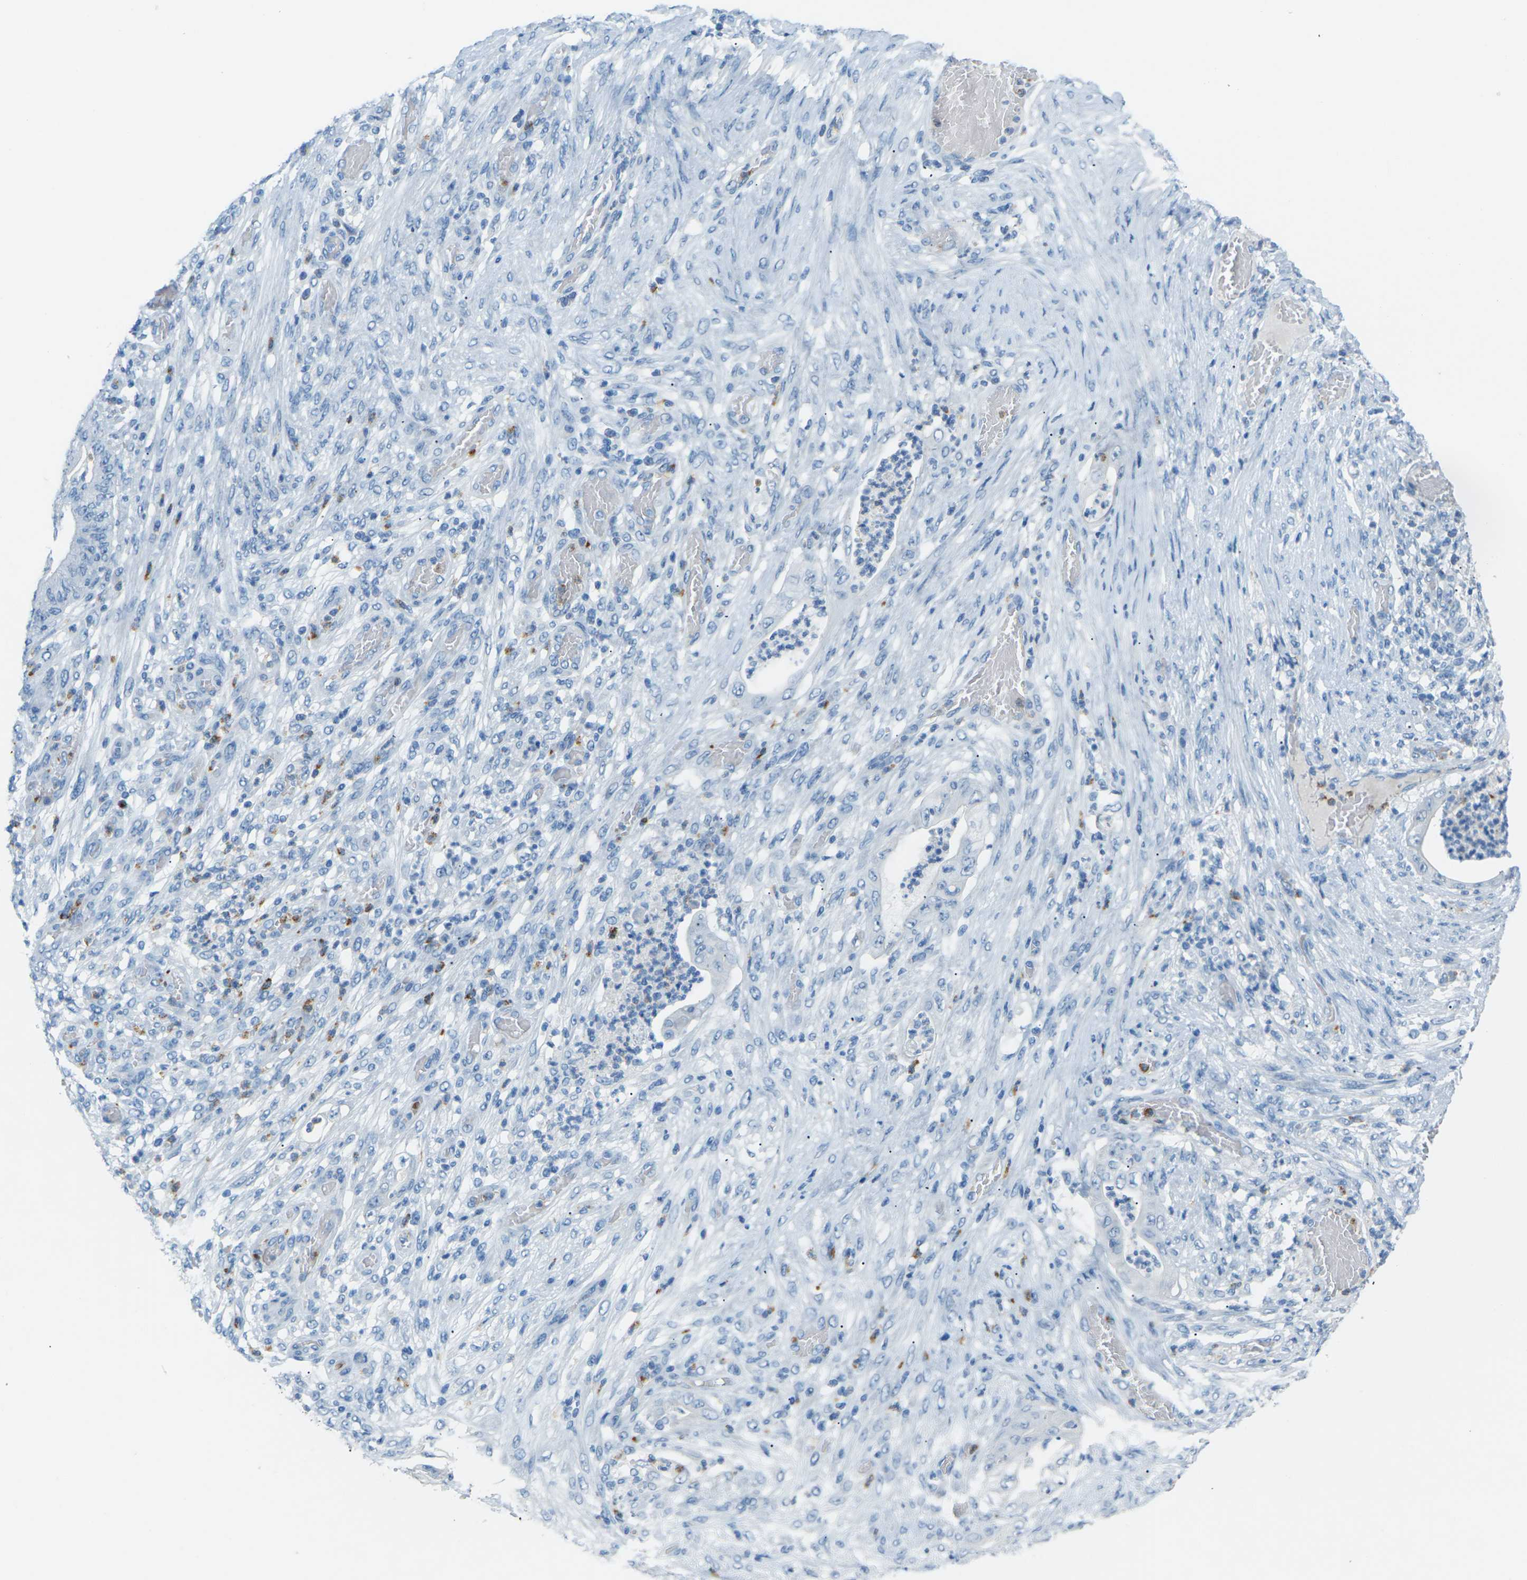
{"staining": {"intensity": "negative", "quantity": "none", "location": "none"}, "tissue": "stomach cancer", "cell_type": "Tumor cells", "image_type": "cancer", "snomed": [{"axis": "morphology", "description": "Adenocarcinoma, NOS"}, {"axis": "topography", "description": "Stomach"}], "caption": "An image of human stomach adenocarcinoma is negative for staining in tumor cells. (Immunohistochemistry (ihc), brightfield microscopy, high magnification).", "gene": "CDH16", "patient": {"sex": "female", "age": 73}}